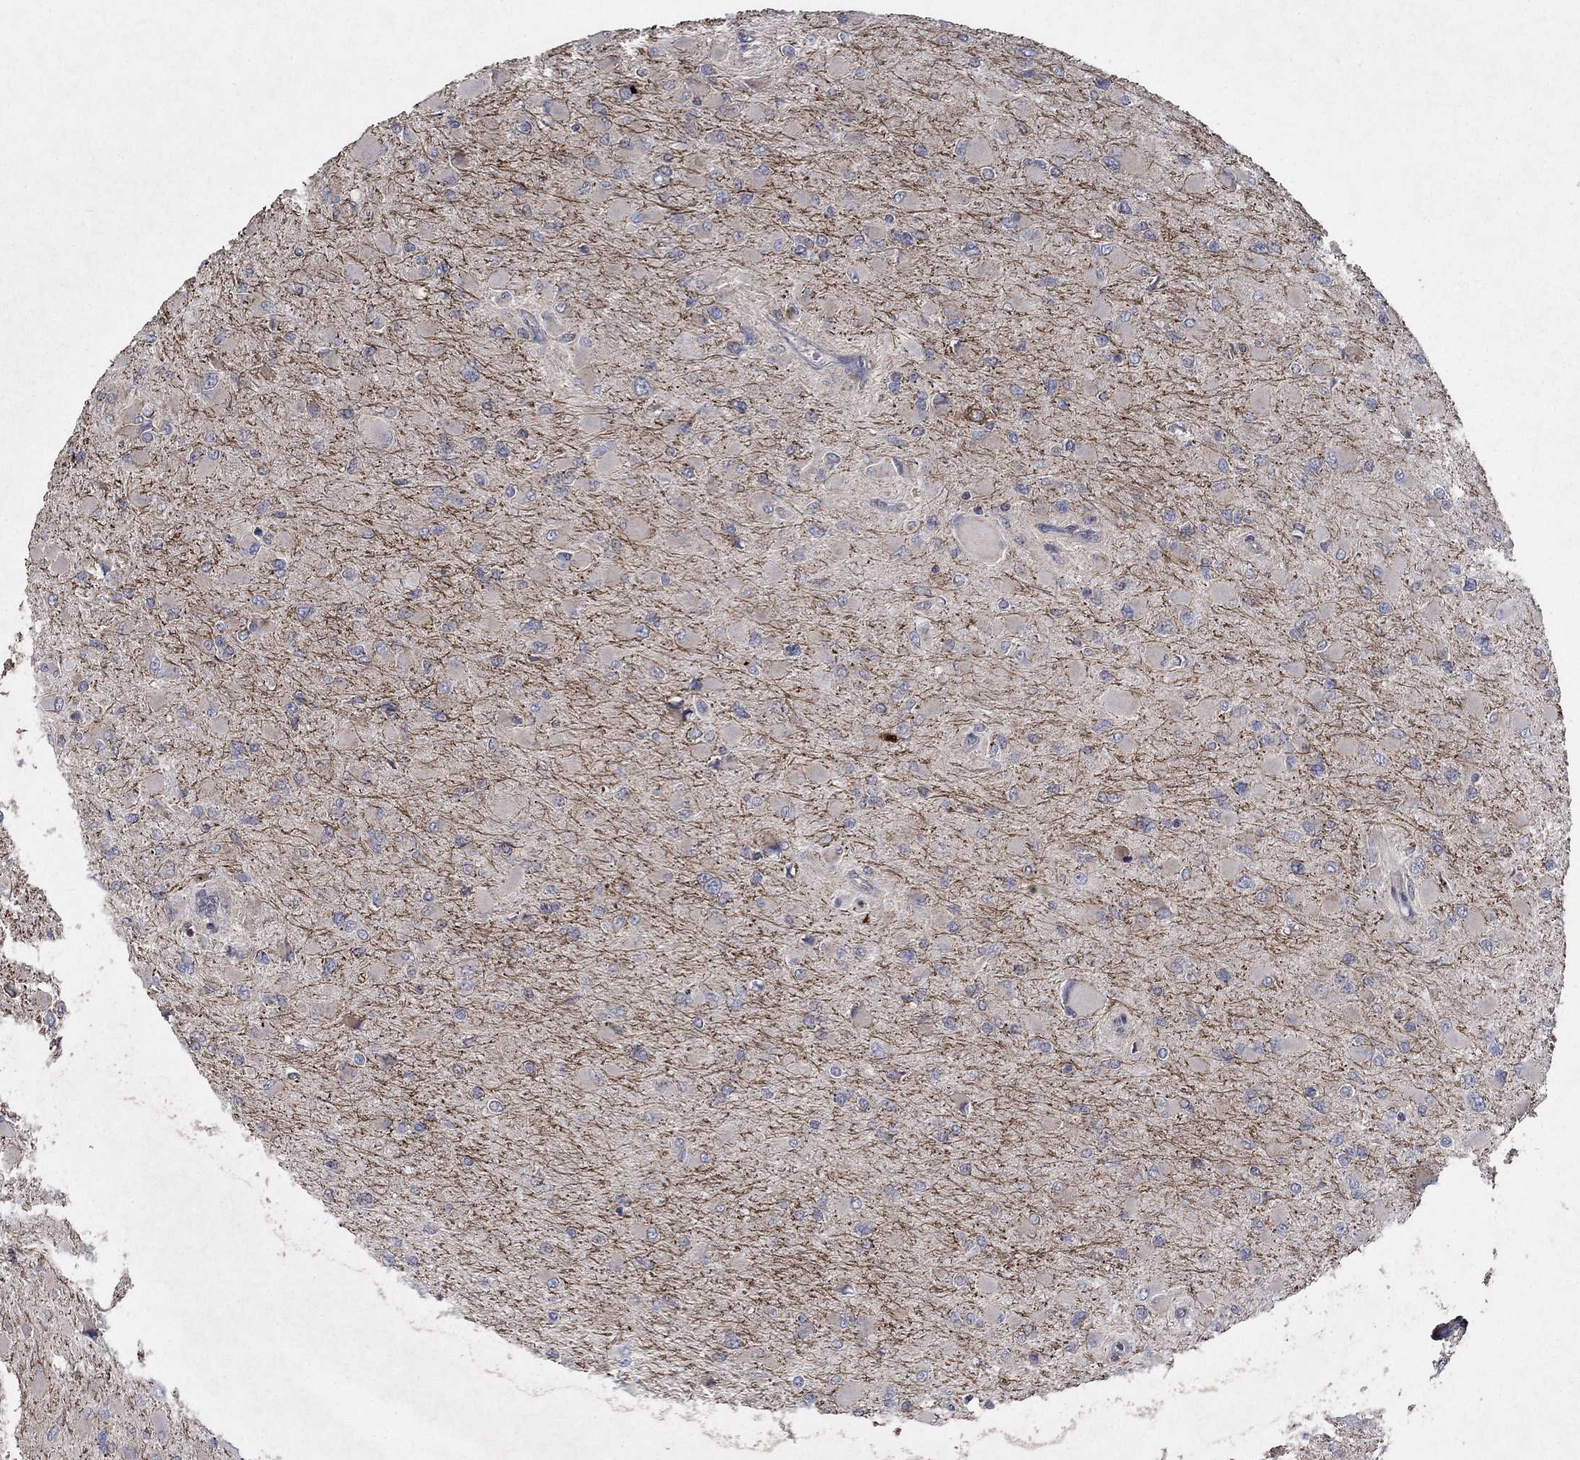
{"staining": {"intensity": "negative", "quantity": "none", "location": "none"}, "tissue": "glioma", "cell_type": "Tumor cells", "image_type": "cancer", "snomed": [{"axis": "morphology", "description": "Glioma, malignant, High grade"}, {"axis": "topography", "description": "Cerebral cortex"}], "caption": "DAB (3,3'-diaminobenzidine) immunohistochemical staining of human glioma reveals no significant staining in tumor cells. (Stains: DAB (3,3'-diaminobenzidine) IHC with hematoxylin counter stain, Microscopy: brightfield microscopy at high magnification).", "gene": "NCEH1", "patient": {"sex": "female", "age": 36}}